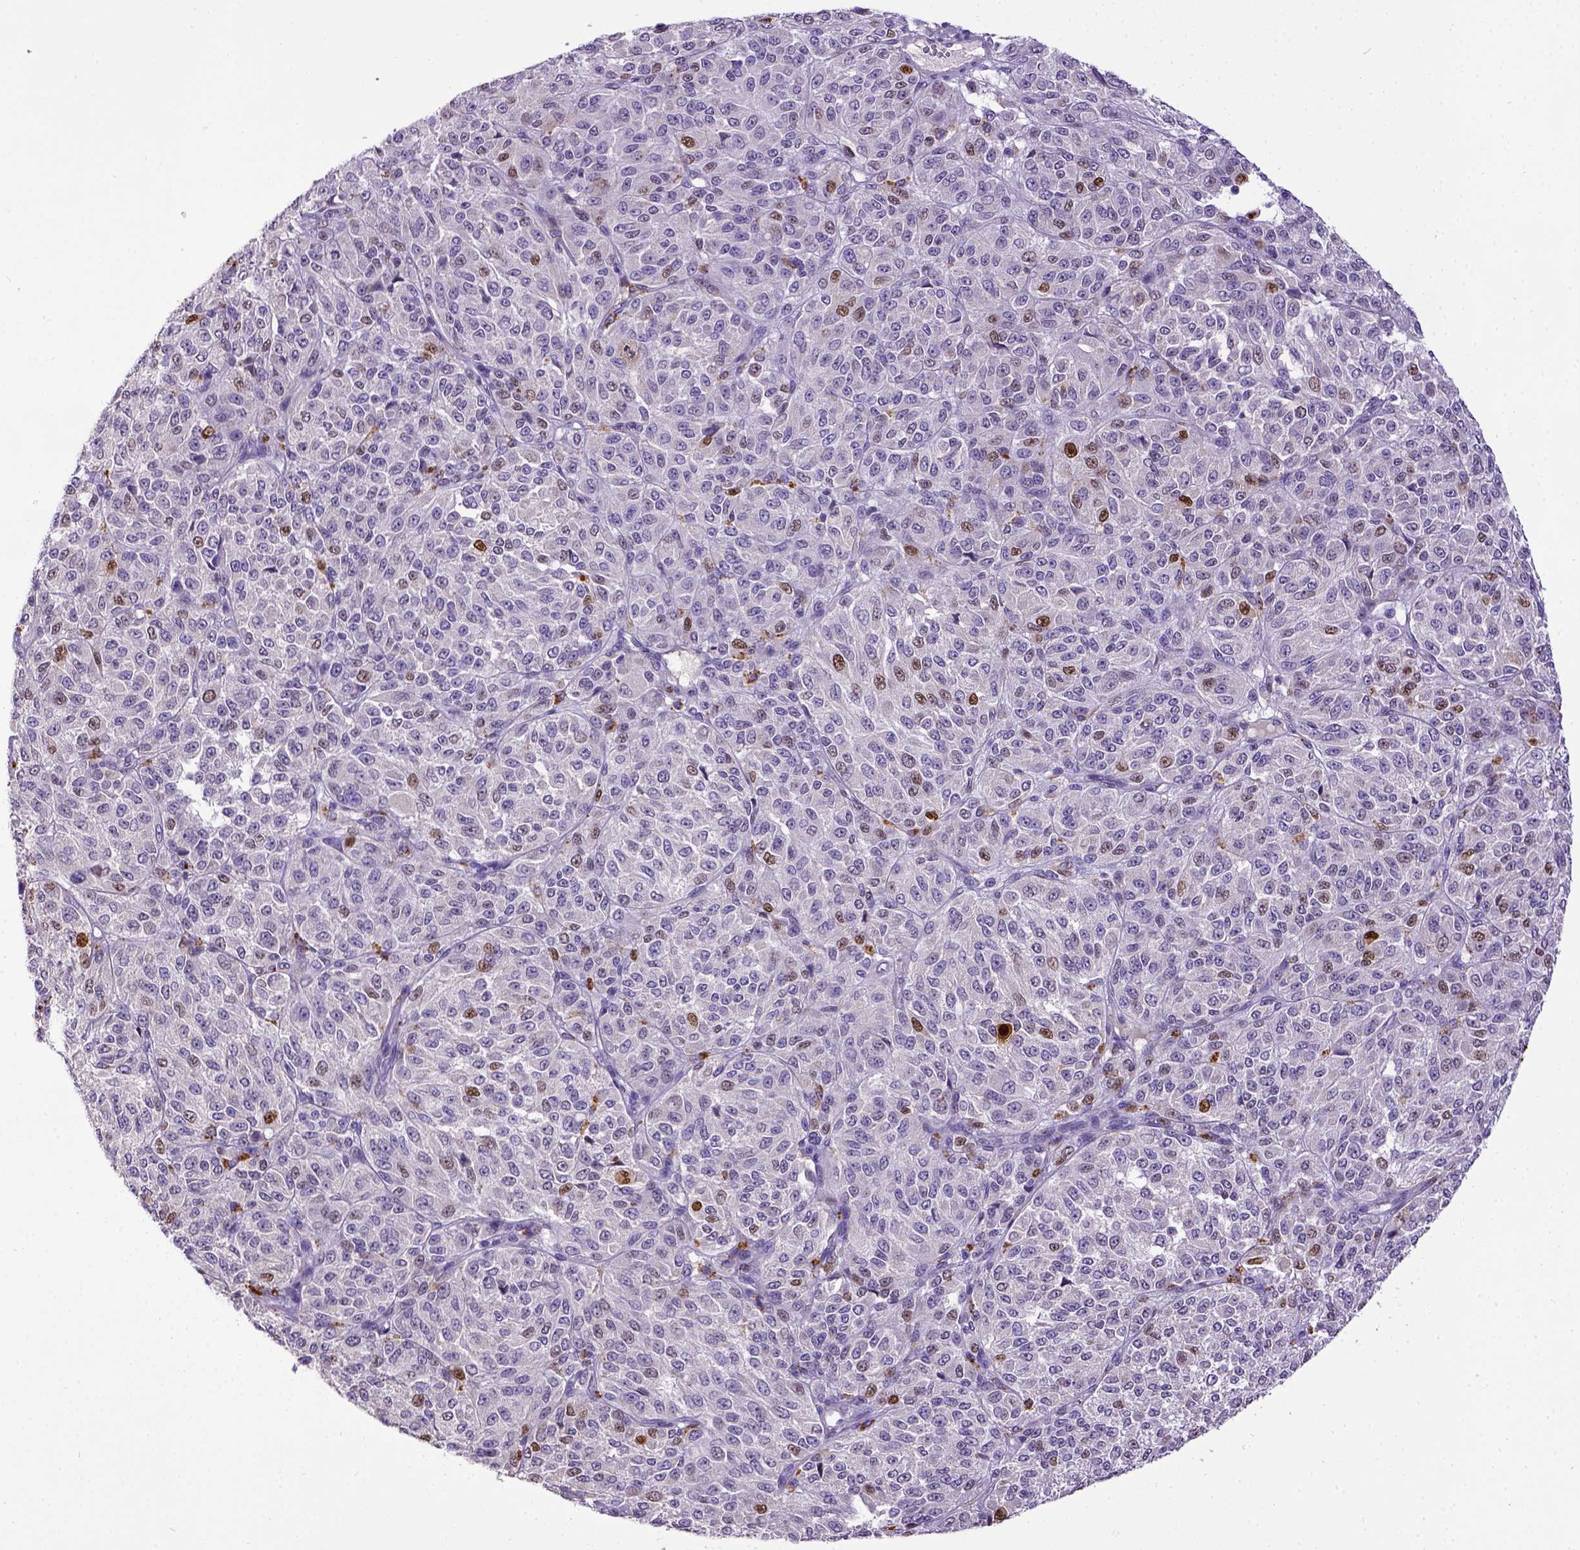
{"staining": {"intensity": "moderate", "quantity": "<25%", "location": "nuclear"}, "tissue": "melanoma", "cell_type": "Tumor cells", "image_type": "cancer", "snomed": [{"axis": "morphology", "description": "Malignant melanoma, Metastatic site"}, {"axis": "topography", "description": "Brain"}], "caption": "A low amount of moderate nuclear expression is identified in about <25% of tumor cells in melanoma tissue. Using DAB (3,3'-diaminobenzidine) (brown) and hematoxylin (blue) stains, captured at high magnification using brightfield microscopy.", "gene": "CDKN1A", "patient": {"sex": "female", "age": 56}}